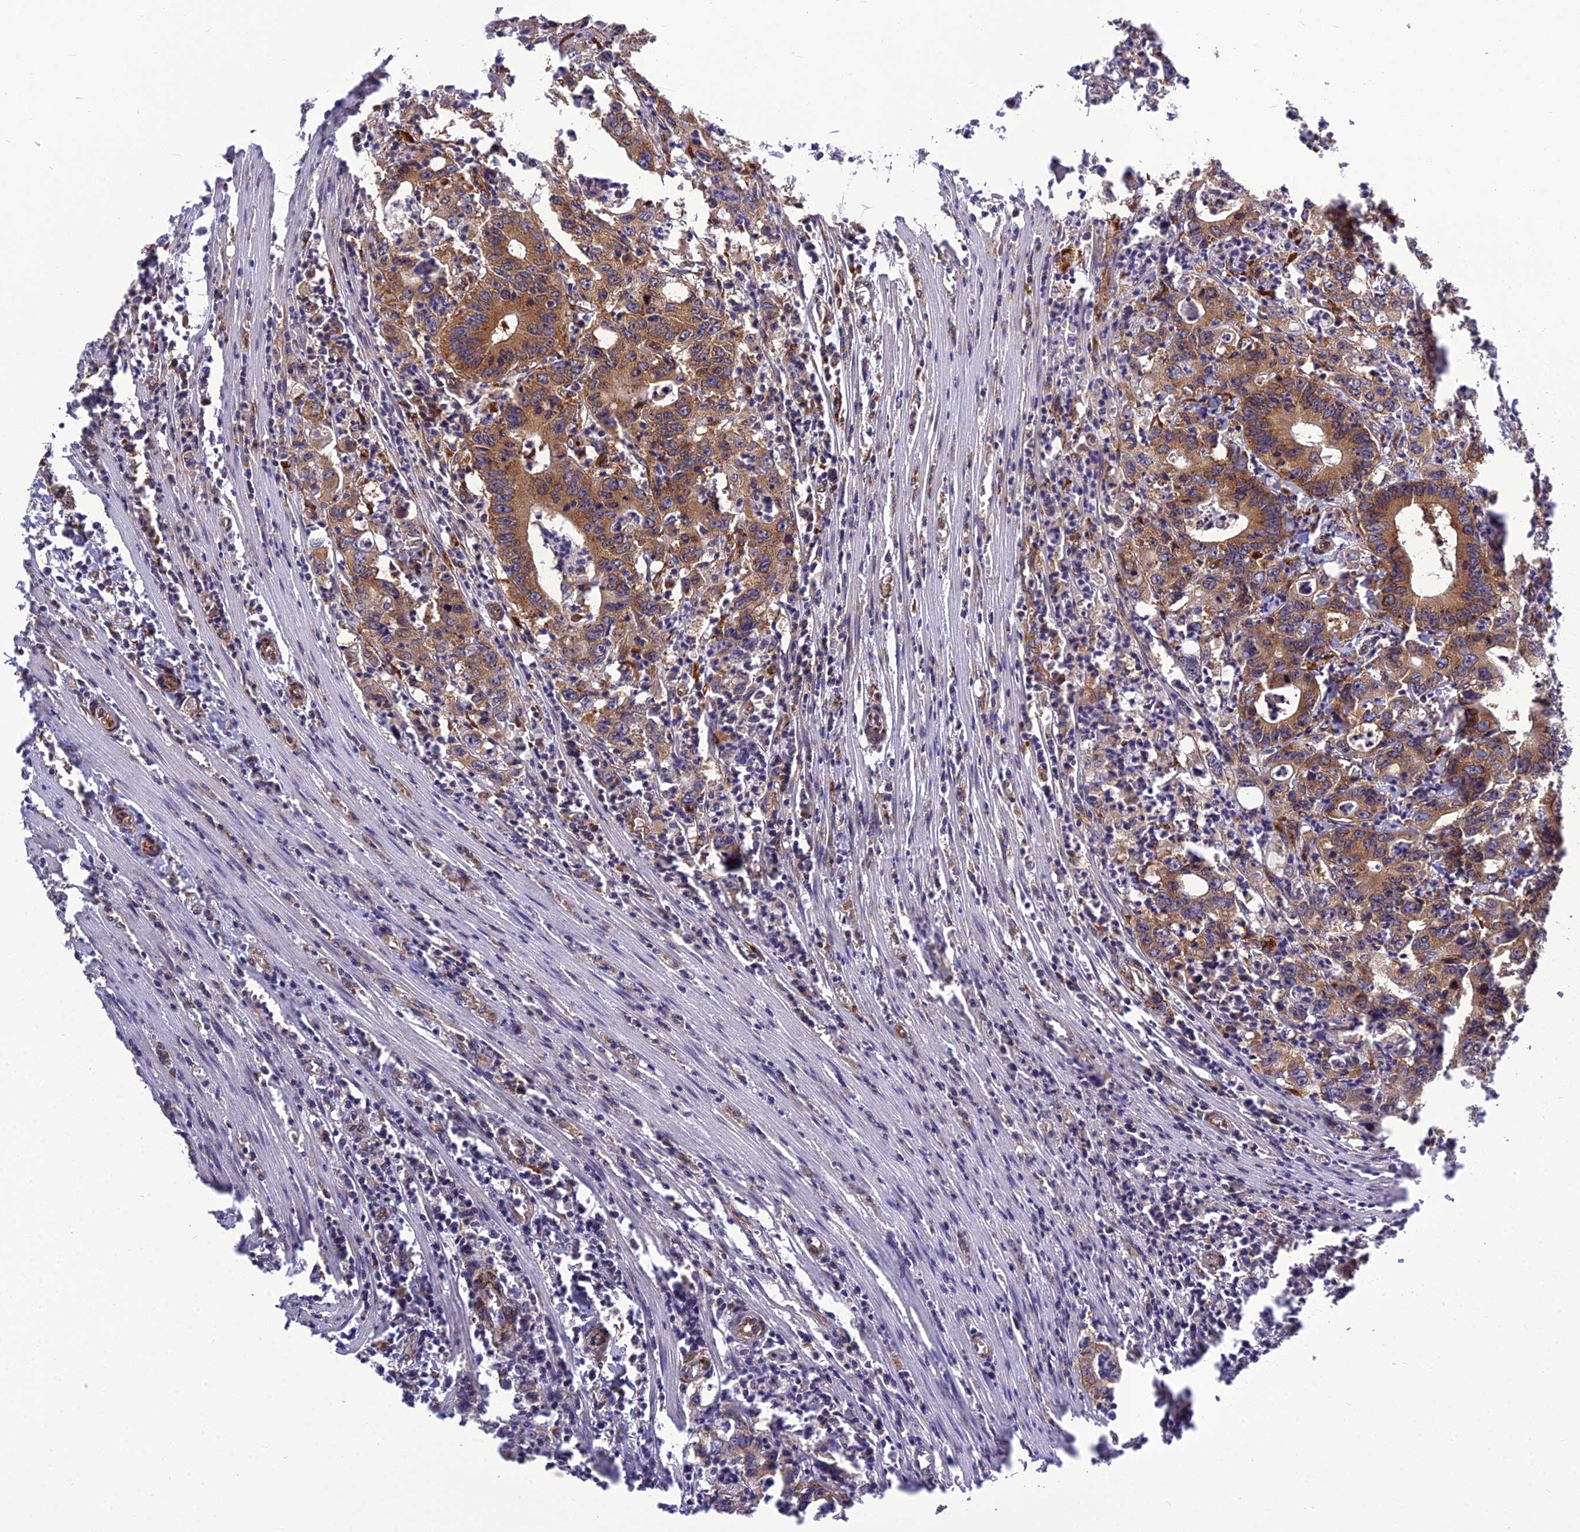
{"staining": {"intensity": "moderate", "quantity": ">75%", "location": "cytoplasmic/membranous"}, "tissue": "colorectal cancer", "cell_type": "Tumor cells", "image_type": "cancer", "snomed": [{"axis": "morphology", "description": "Adenocarcinoma, NOS"}, {"axis": "topography", "description": "Colon"}], "caption": "The micrograph shows a brown stain indicating the presence of a protein in the cytoplasmic/membranous of tumor cells in colorectal adenocarcinoma.", "gene": "DHCR7", "patient": {"sex": "female", "age": 75}}